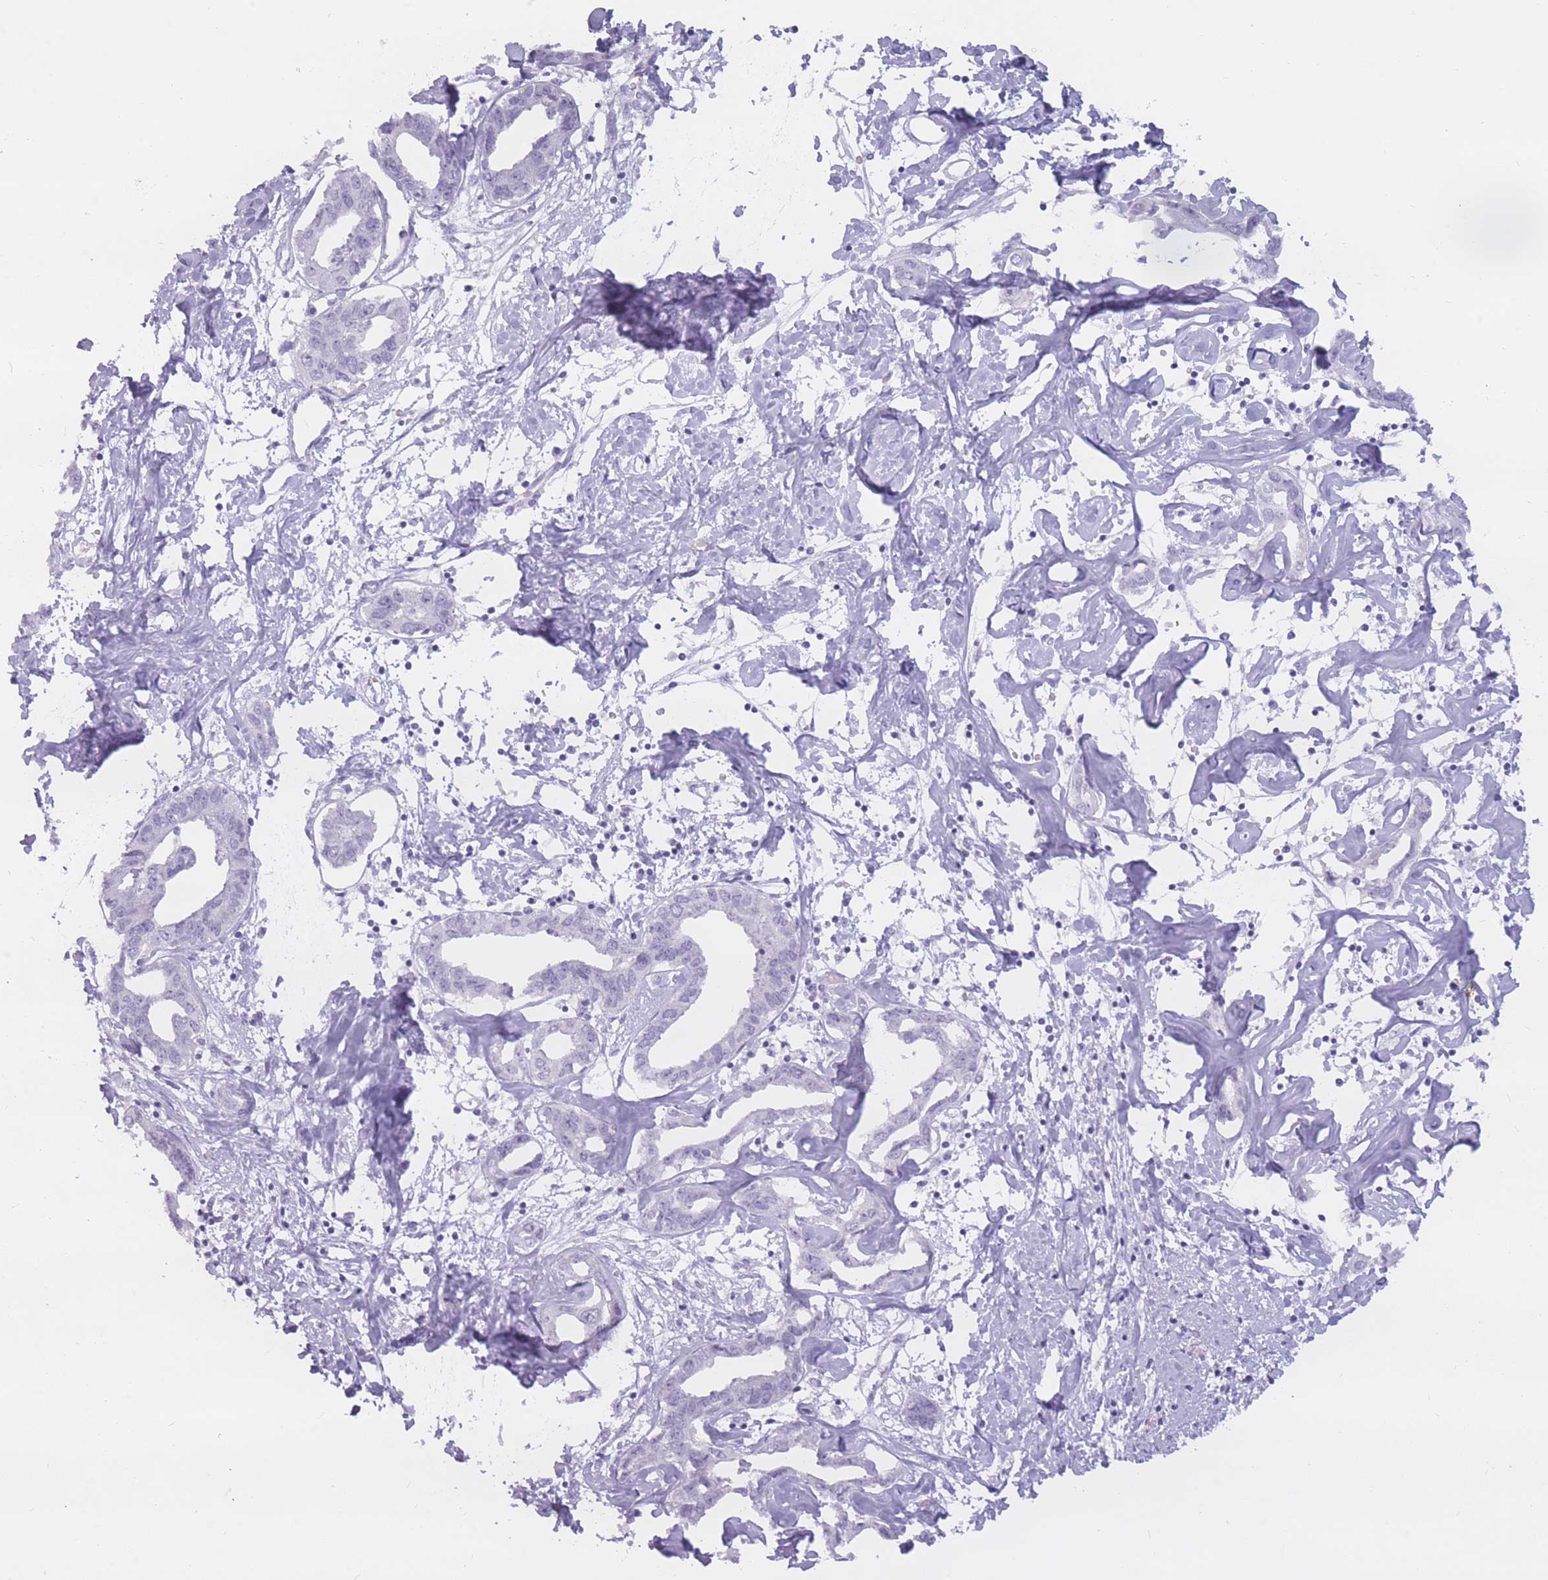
{"staining": {"intensity": "negative", "quantity": "none", "location": "none"}, "tissue": "liver cancer", "cell_type": "Tumor cells", "image_type": "cancer", "snomed": [{"axis": "morphology", "description": "Cholangiocarcinoma"}, {"axis": "topography", "description": "Liver"}], "caption": "Liver cancer (cholangiocarcinoma) stained for a protein using IHC reveals no positivity tumor cells.", "gene": "PNMA3", "patient": {"sex": "male", "age": 59}}